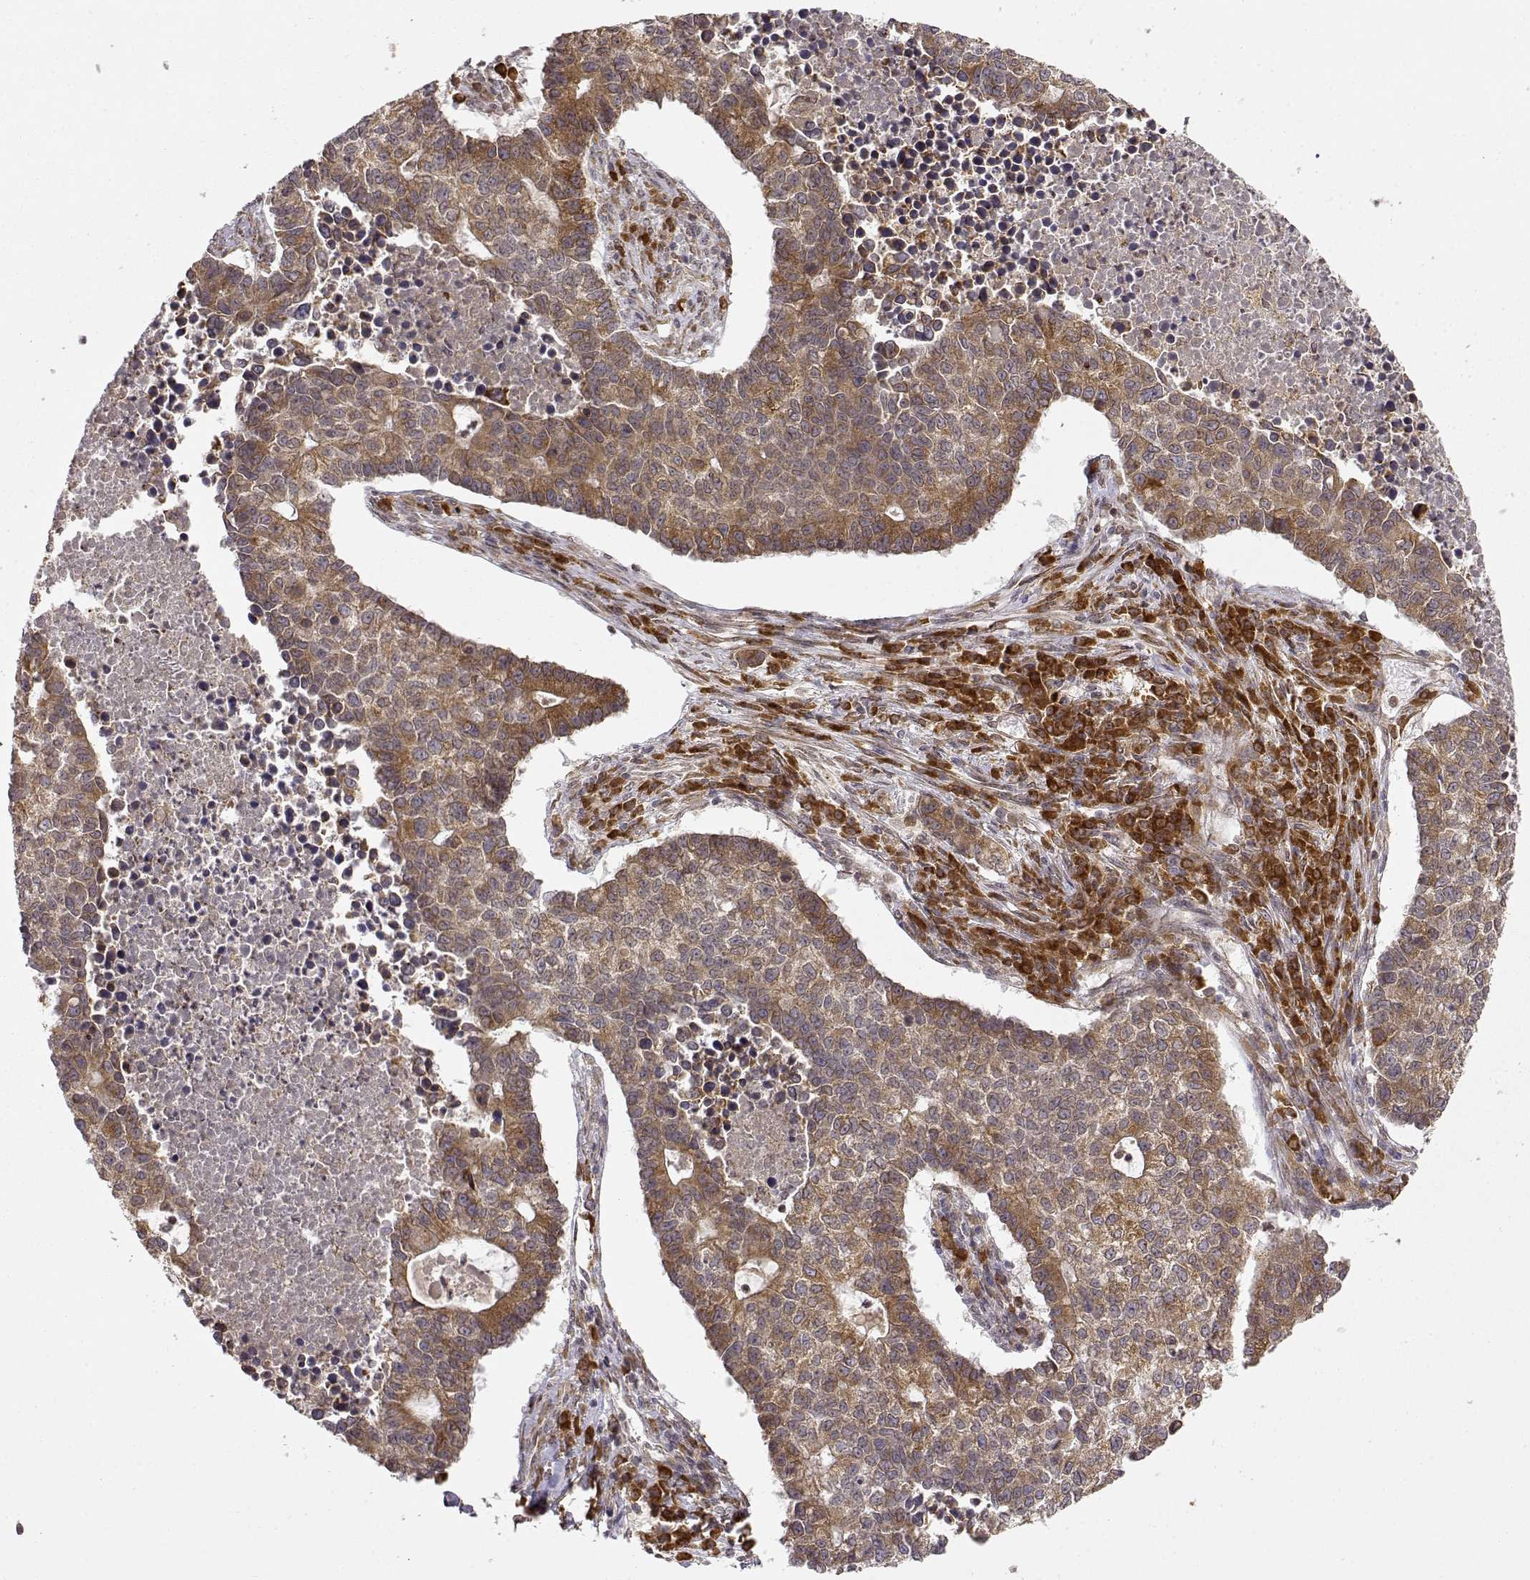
{"staining": {"intensity": "weak", "quantity": ">75%", "location": "cytoplasmic/membranous"}, "tissue": "lung cancer", "cell_type": "Tumor cells", "image_type": "cancer", "snomed": [{"axis": "morphology", "description": "Adenocarcinoma, NOS"}, {"axis": "topography", "description": "Lung"}], "caption": "Weak cytoplasmic/membranous expression for a protein is appreciated in about >75% of tumor cells of lung cancer (adenocarcinoma) using immunohistochemistry (IHC).", "gene": "ERGIC2", "patient": {"sex": "male", "age": 57}}